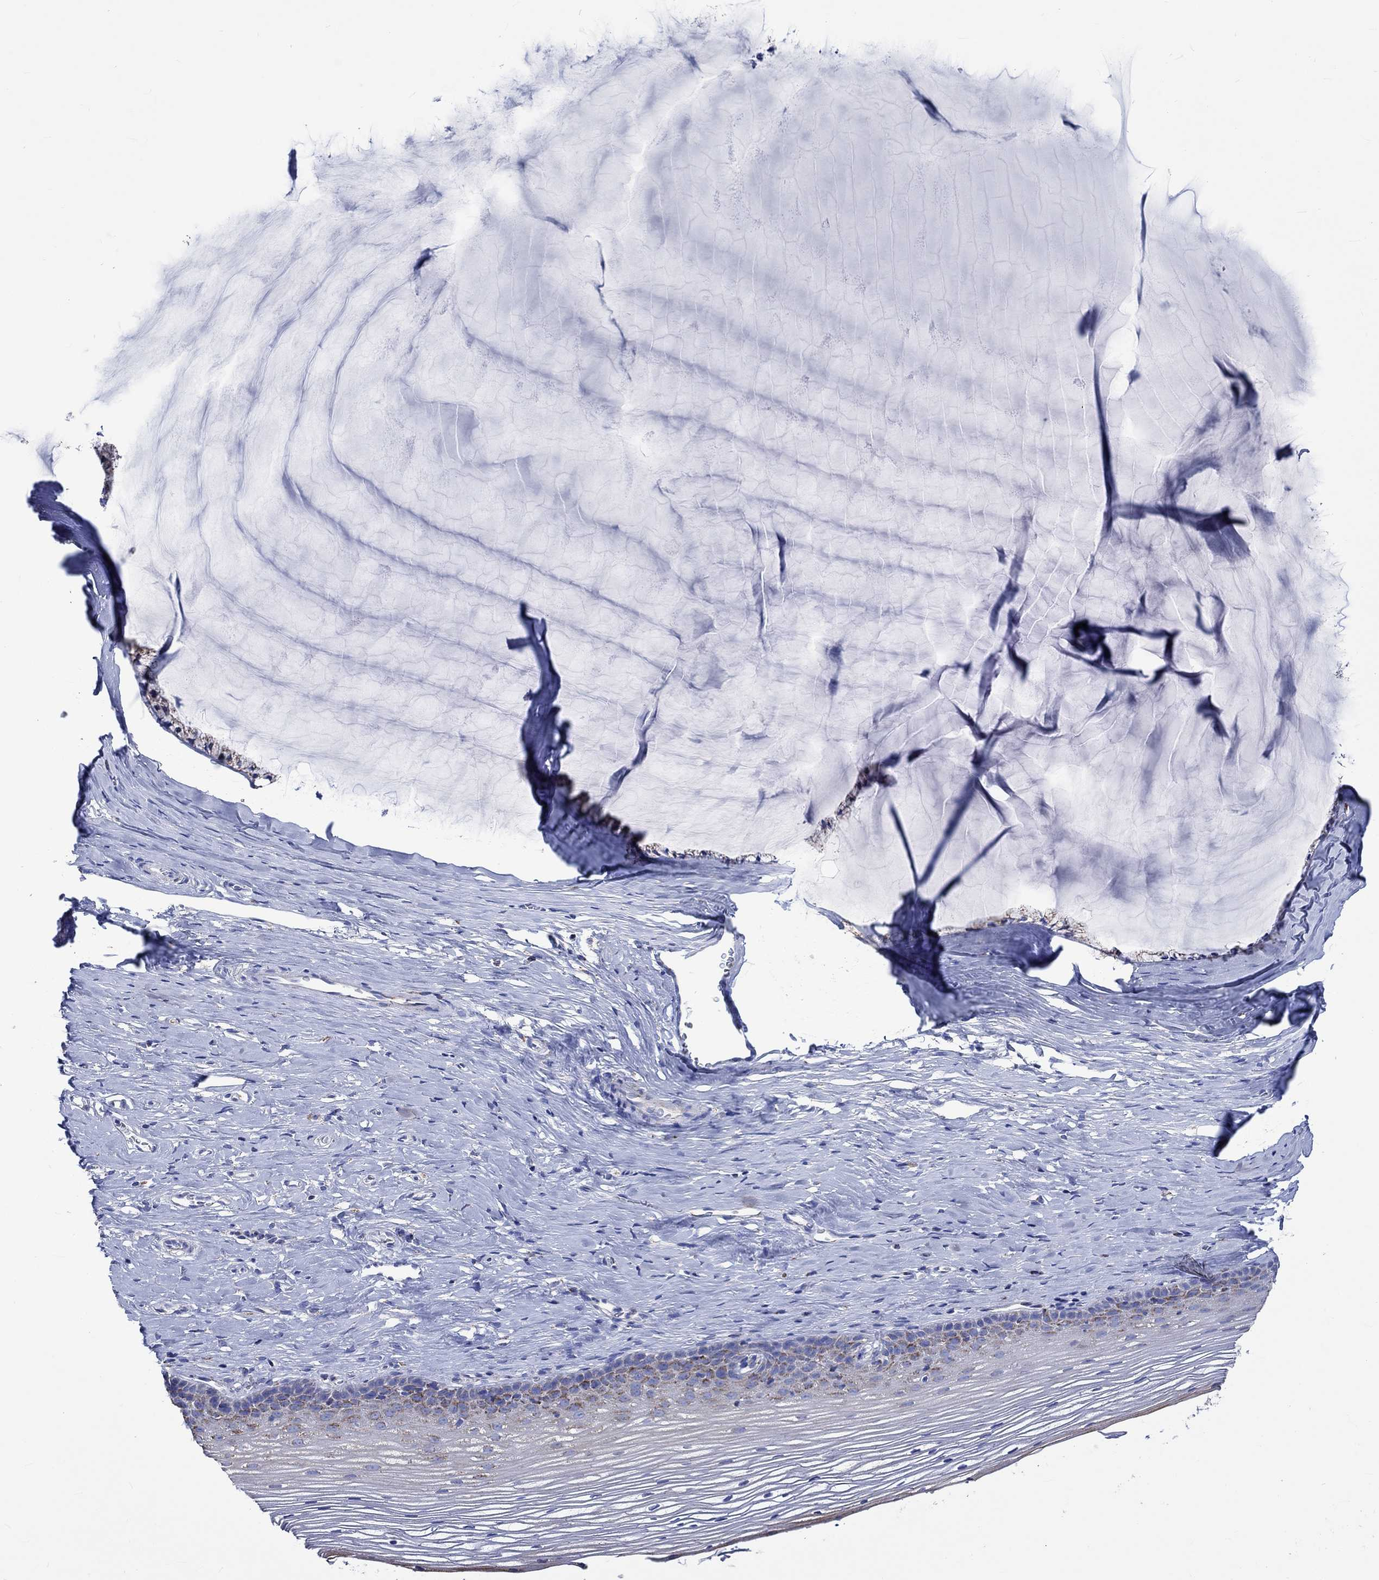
{"staining": {"intensity": "moderate", "quantity": "<25%", "location": "cytoplasmic/membranous"}, "tissue": "cervix", "cell_type": "Squamous epithelial cells", "image_type": "normal", "snomed": [{"axis": "morphology", "description": "Normal tissue, NOS"}, {"axis": "topography", "description": "Cervix"}], "caption": "A brown stain shows moderate cytoplasmic/membranous positivity of a protein in squamous epithelial cells of normal human cervix. (brown staining indicates protein expression, while blue staining denotes nuclei).", "gene": "RCE1", "patient": {"sex": "female", "age": 40}}